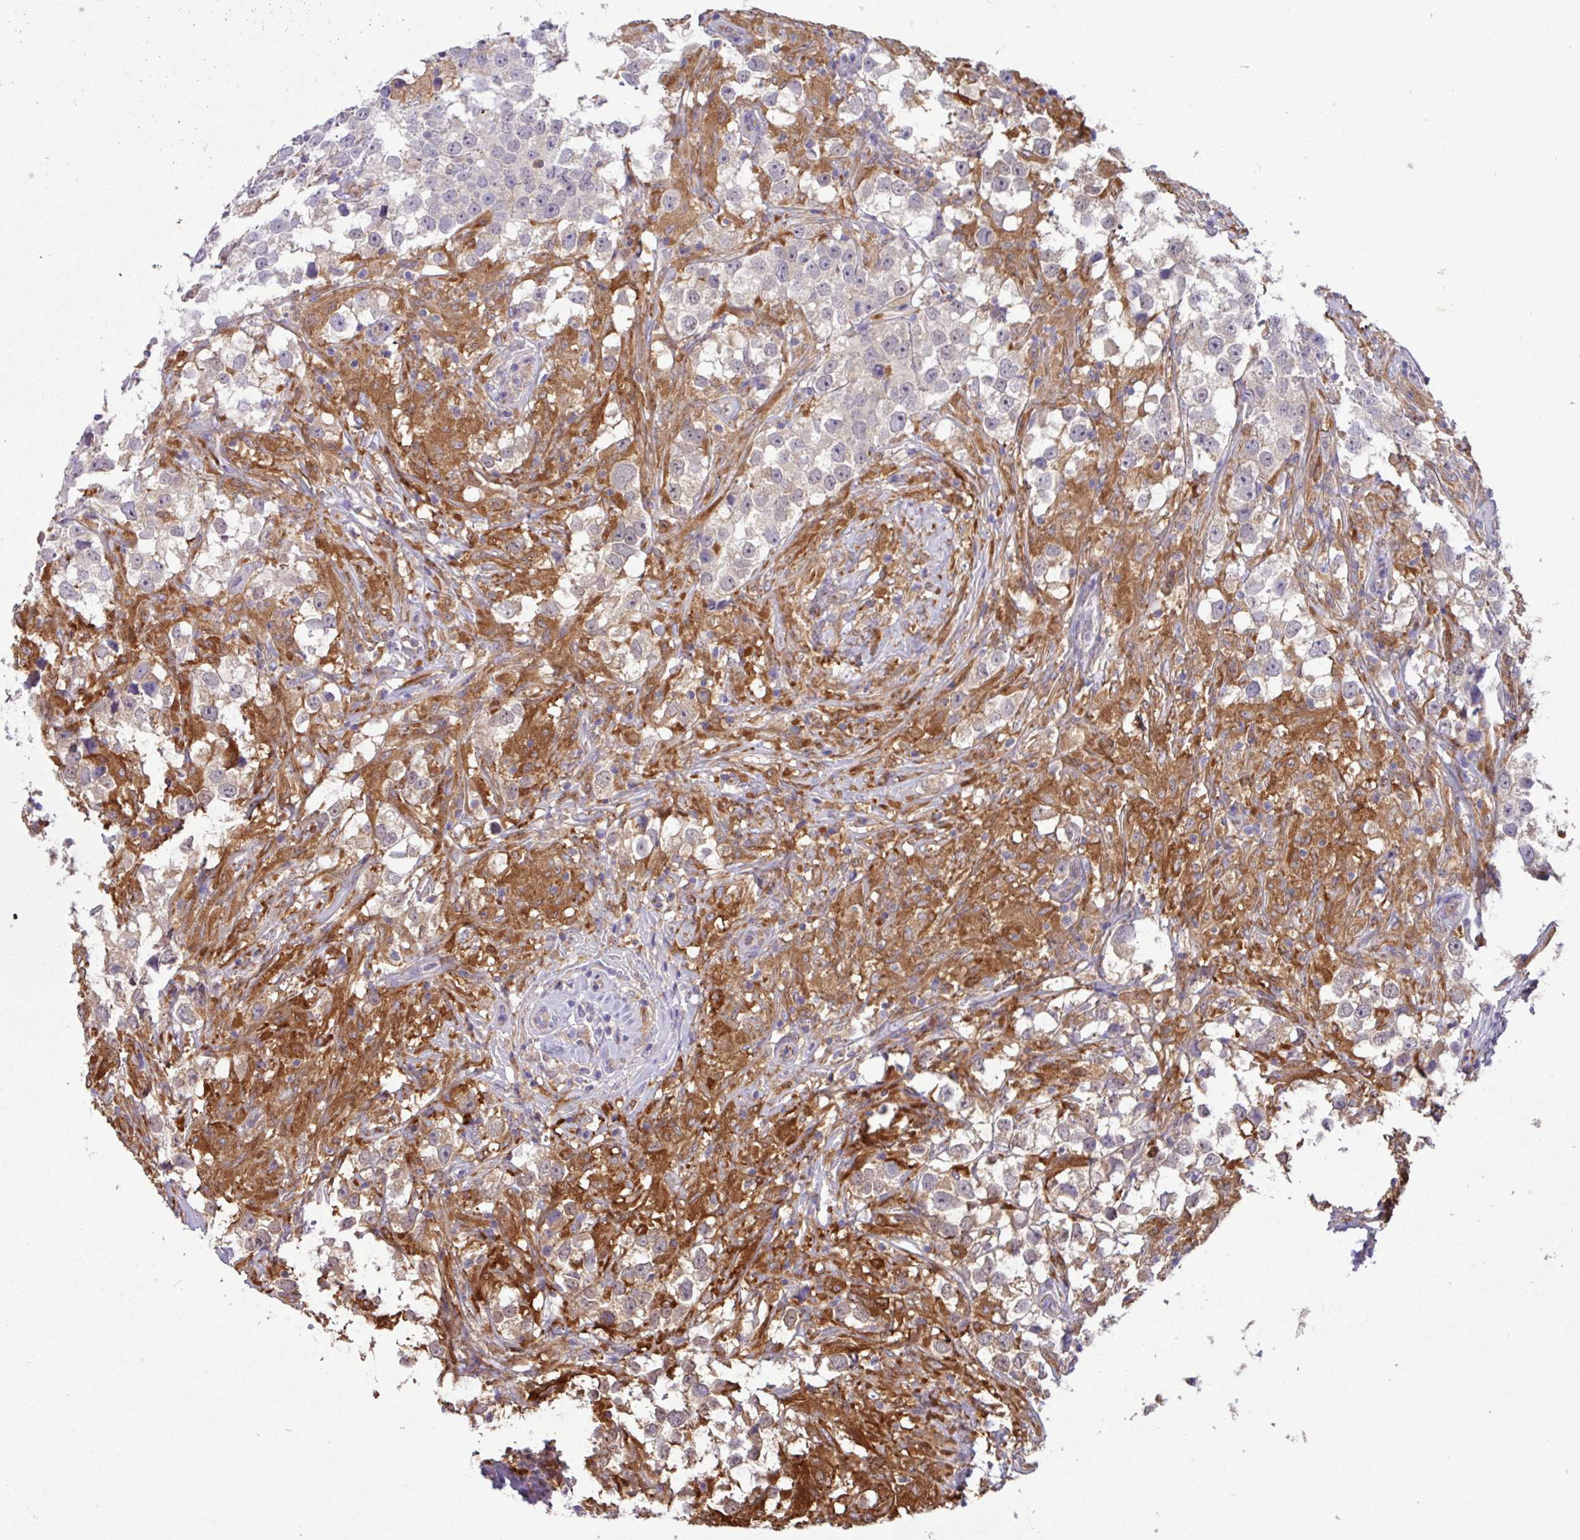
{"staining": {"intensity": "weak", "quantity": "<25%", "location": "cytoplasmic/membranous"}, "tissue": "testis cancer", "cell_type": "Tumor cells", "image_type": "cancer", "snomed": [{"axis": "morphology", "description": "Seminoma, NOS"}, {"axis": "topography", "description": "Testis"}], "caption": "The image demonstrates no staining of tumor cells in testis cancer (seminoma).", "gene": "MRM2", "patient": {"sex": "male", "age": 46}}